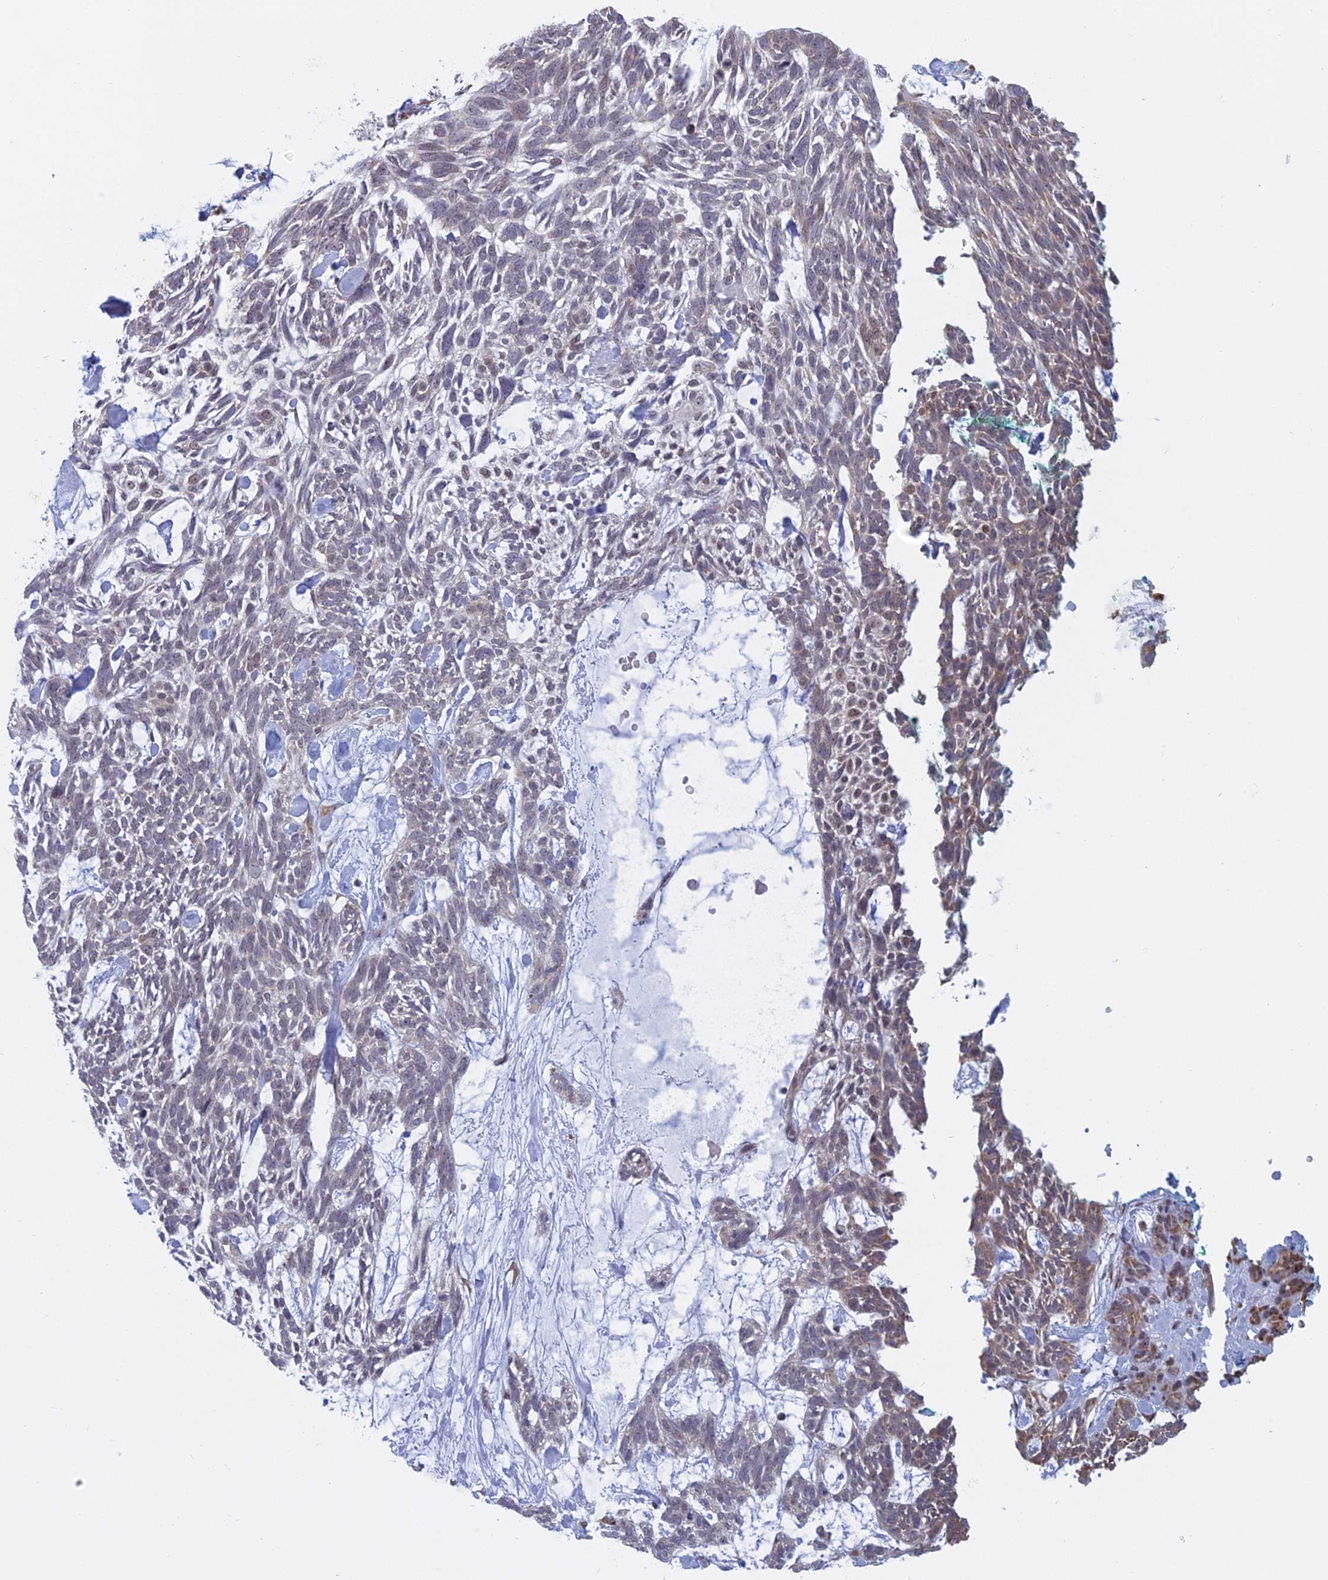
{"staining": {"intensity": "negative", "quantity": "none", "location": "none"}, "tissue": "skin cancer", "cell_type": "Tumor cells", "image_type": "cancer", "snomed": [{"axis": "morphology", "description": "Basal cell carcinoma"}, {"axis": "topography", "description": "Skin"}], "caption": "Protein analysis of skin cancer displays no significant expression in tumor cells.", "gene": "RPS19BP1", "patient": {"sex": "male", "age": 88}}